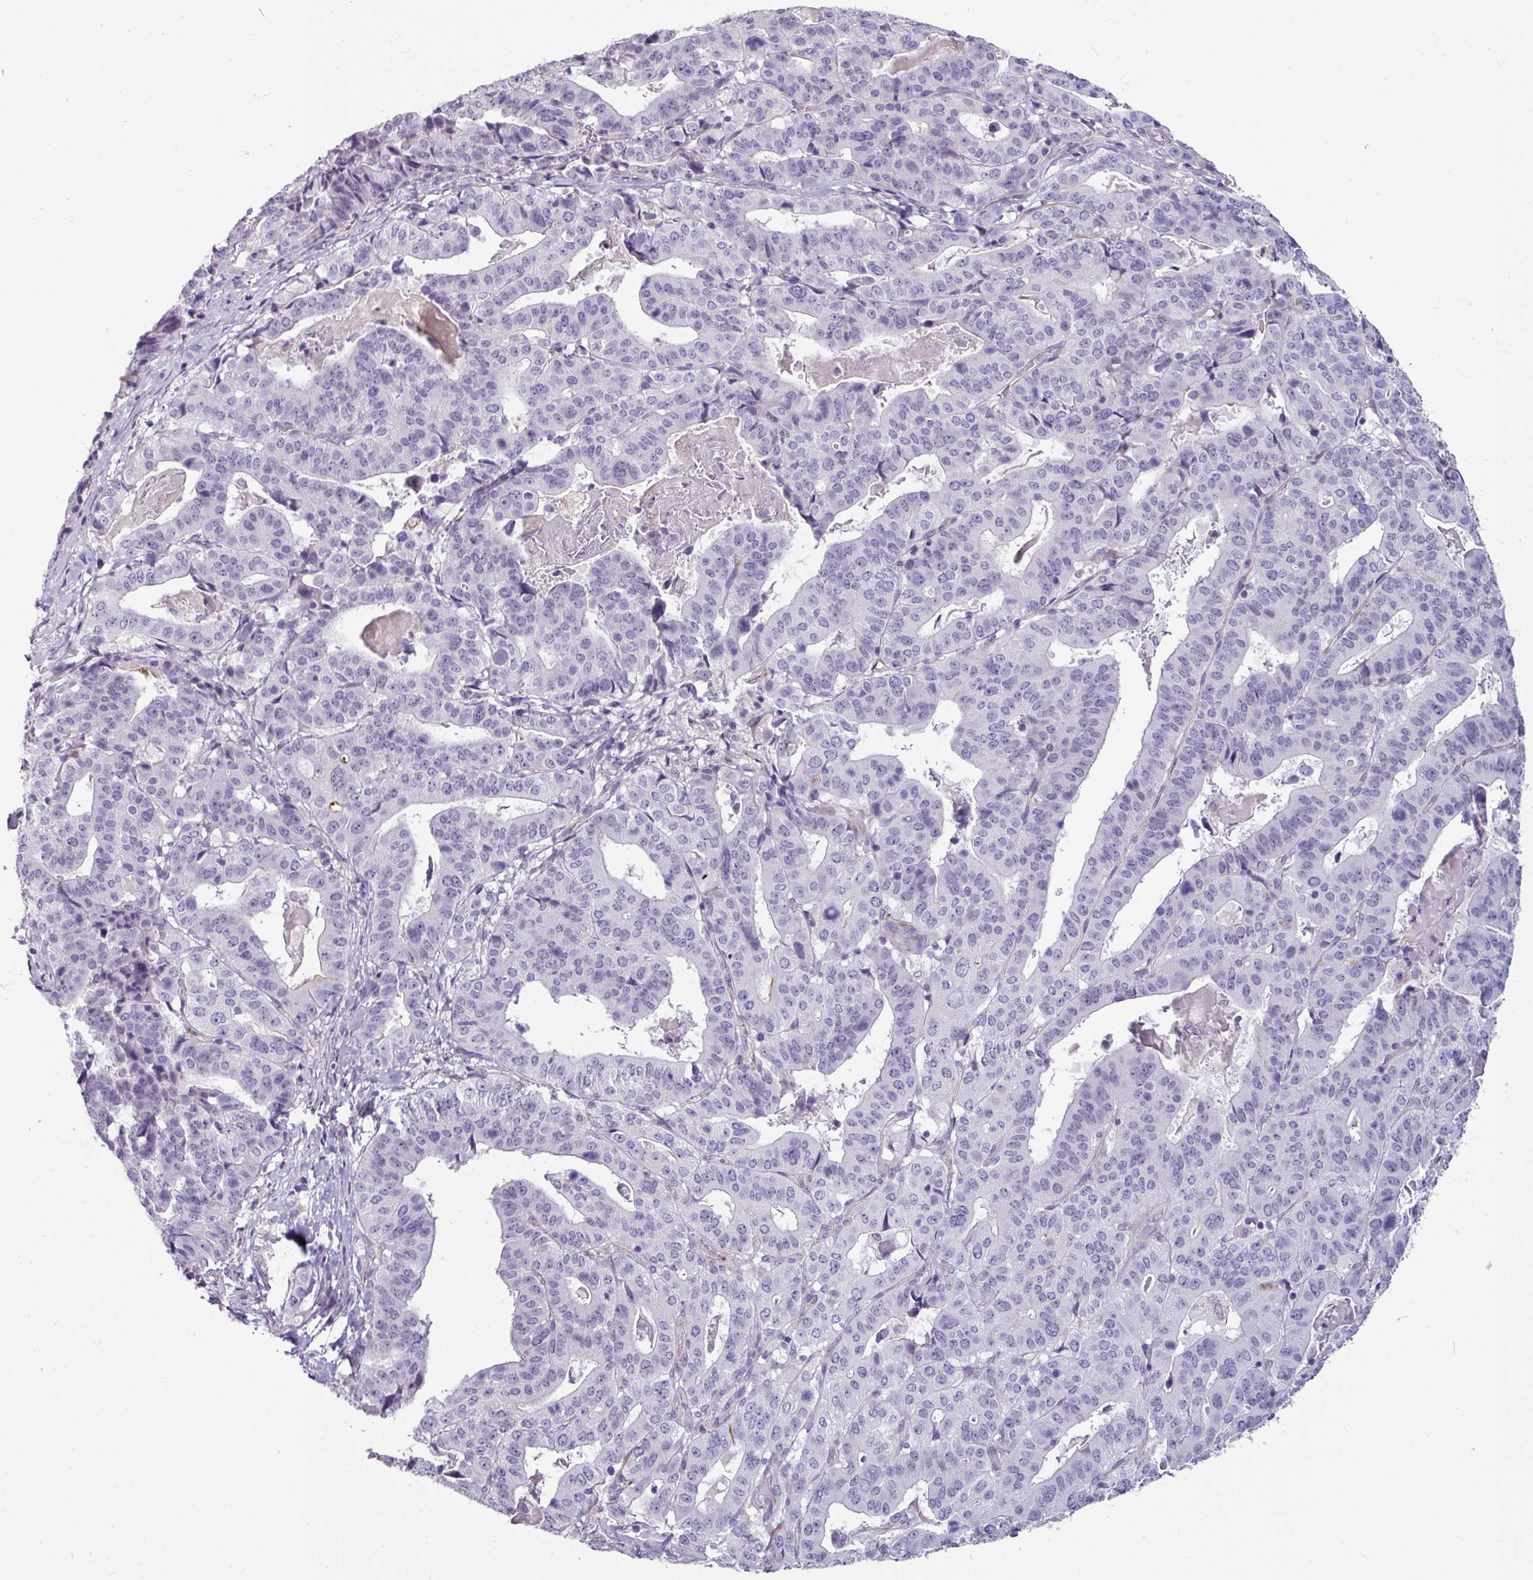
{"staining": {"intensity": "negative", "quantity": "none", "location": "none"}, "tissue": "stomach cancer", "cell_type": "Tumor cells", "image_type": "cancer", "snomed": [{"axis": "morphology", "description": "Adenocarcinoma, NOS"}, {"axis": "topography", "description": "Stomach"}], "caption": "Immunohistochemical staining of adenocarcinoma (stomach) reveals no significant positivity in tumor cells. (DAB (3,3'-diaminobenzidine) immunohistochemistry (IHC) with hematoxylin counter stain).", "gene": "EYA3", "patient": {"sex": "male", "age": 48}}